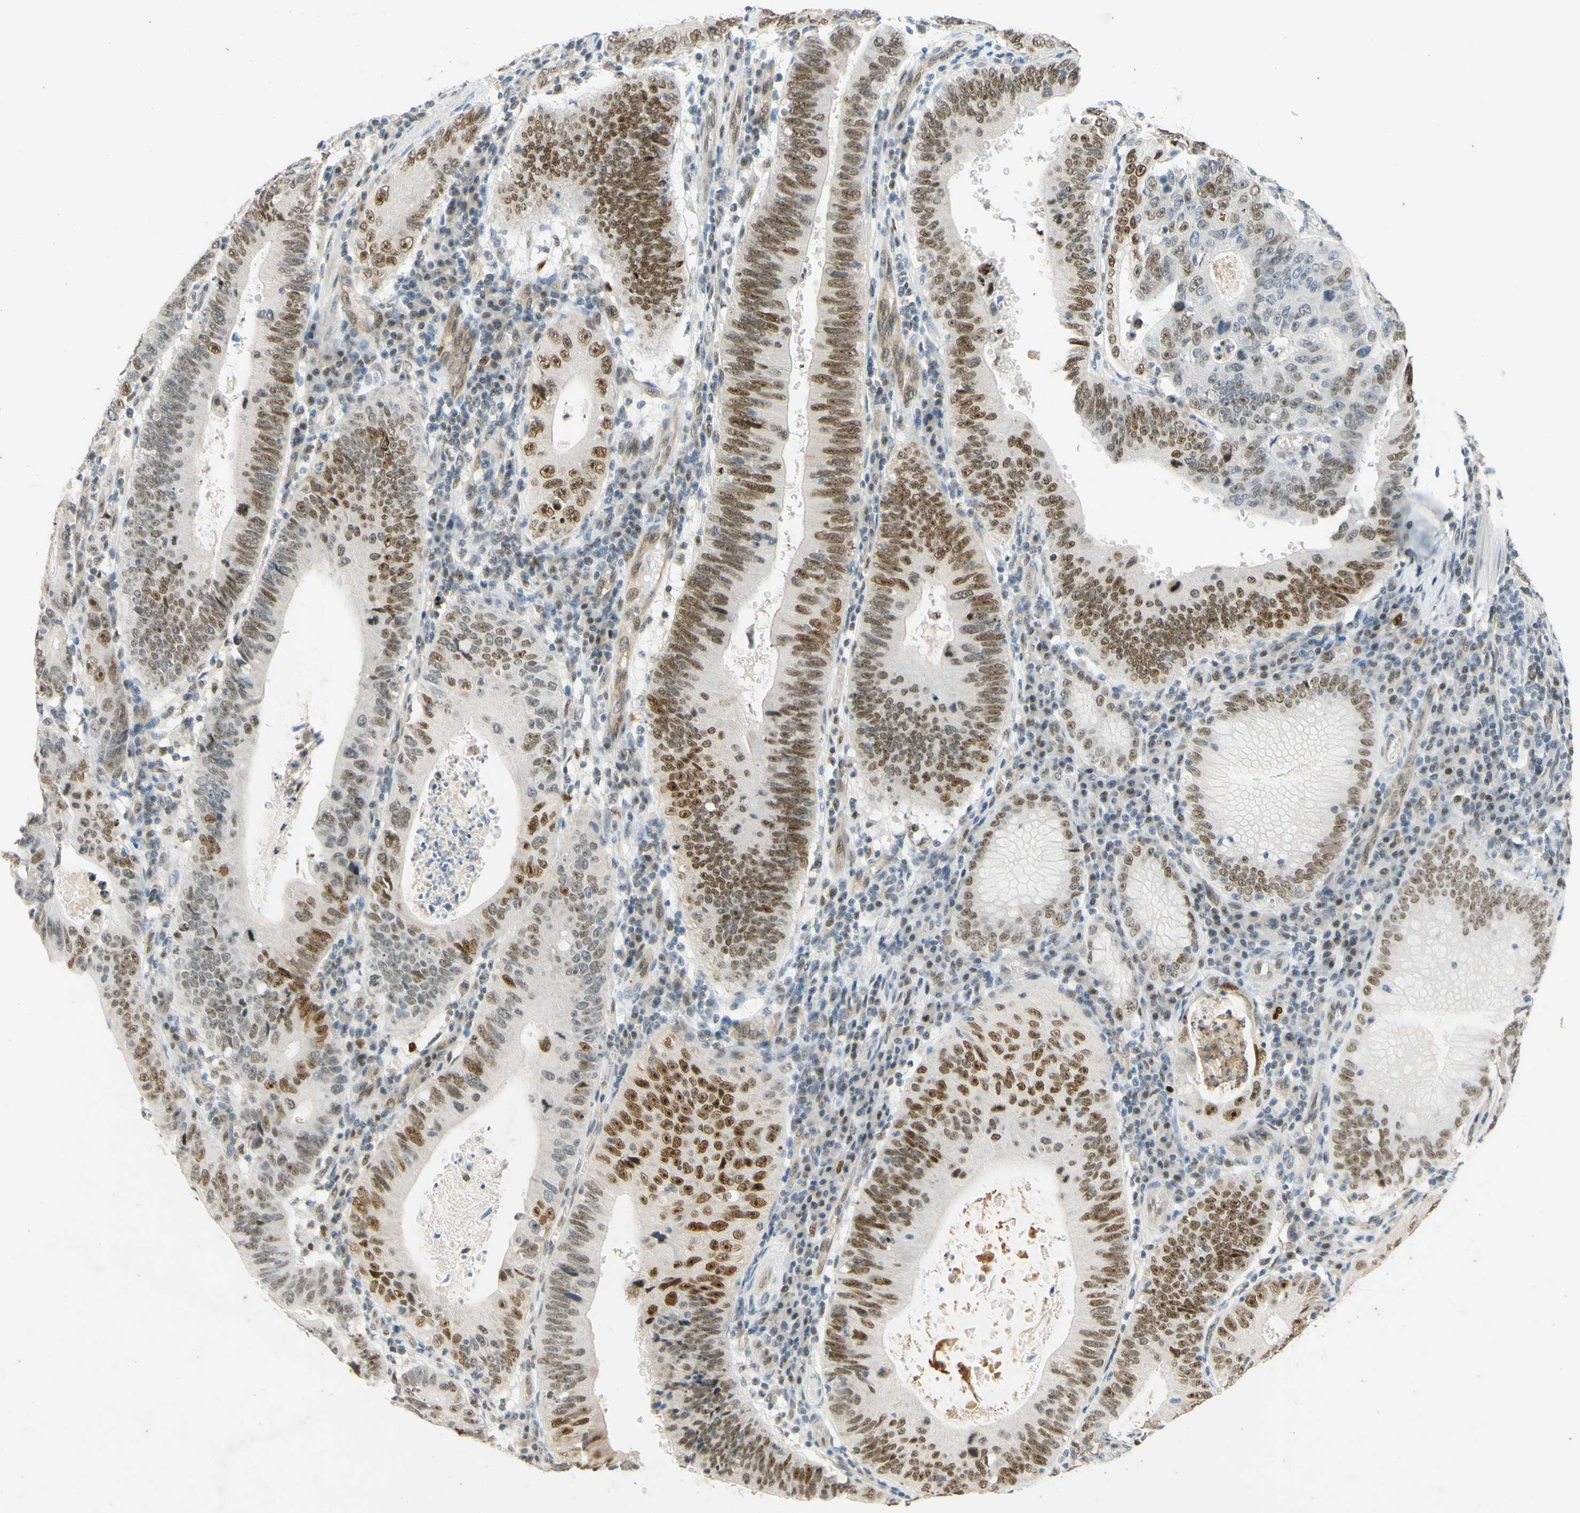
{"staining": {"intensity": "moderate", "quantity": "25%-75%", "location": "nuclear"}, "tissue": "stomach cancer", "cell_type": "Tumor cells", "image_type": "cancer", "snomed": [{"axis": "morphology", "description": "Adenocarcinoma, NOS"}, {"axis": "topography", "description": "Stomach"}], "caption": "Immunohistochemical staining of stomach cancer (adenocarcinoma) exhibits medium levels of moderate nuclear protein expression in approximately 25%-75% of tumor cells.", "gene": "POLB", "patient": {"sex": "male", "age": 59}}